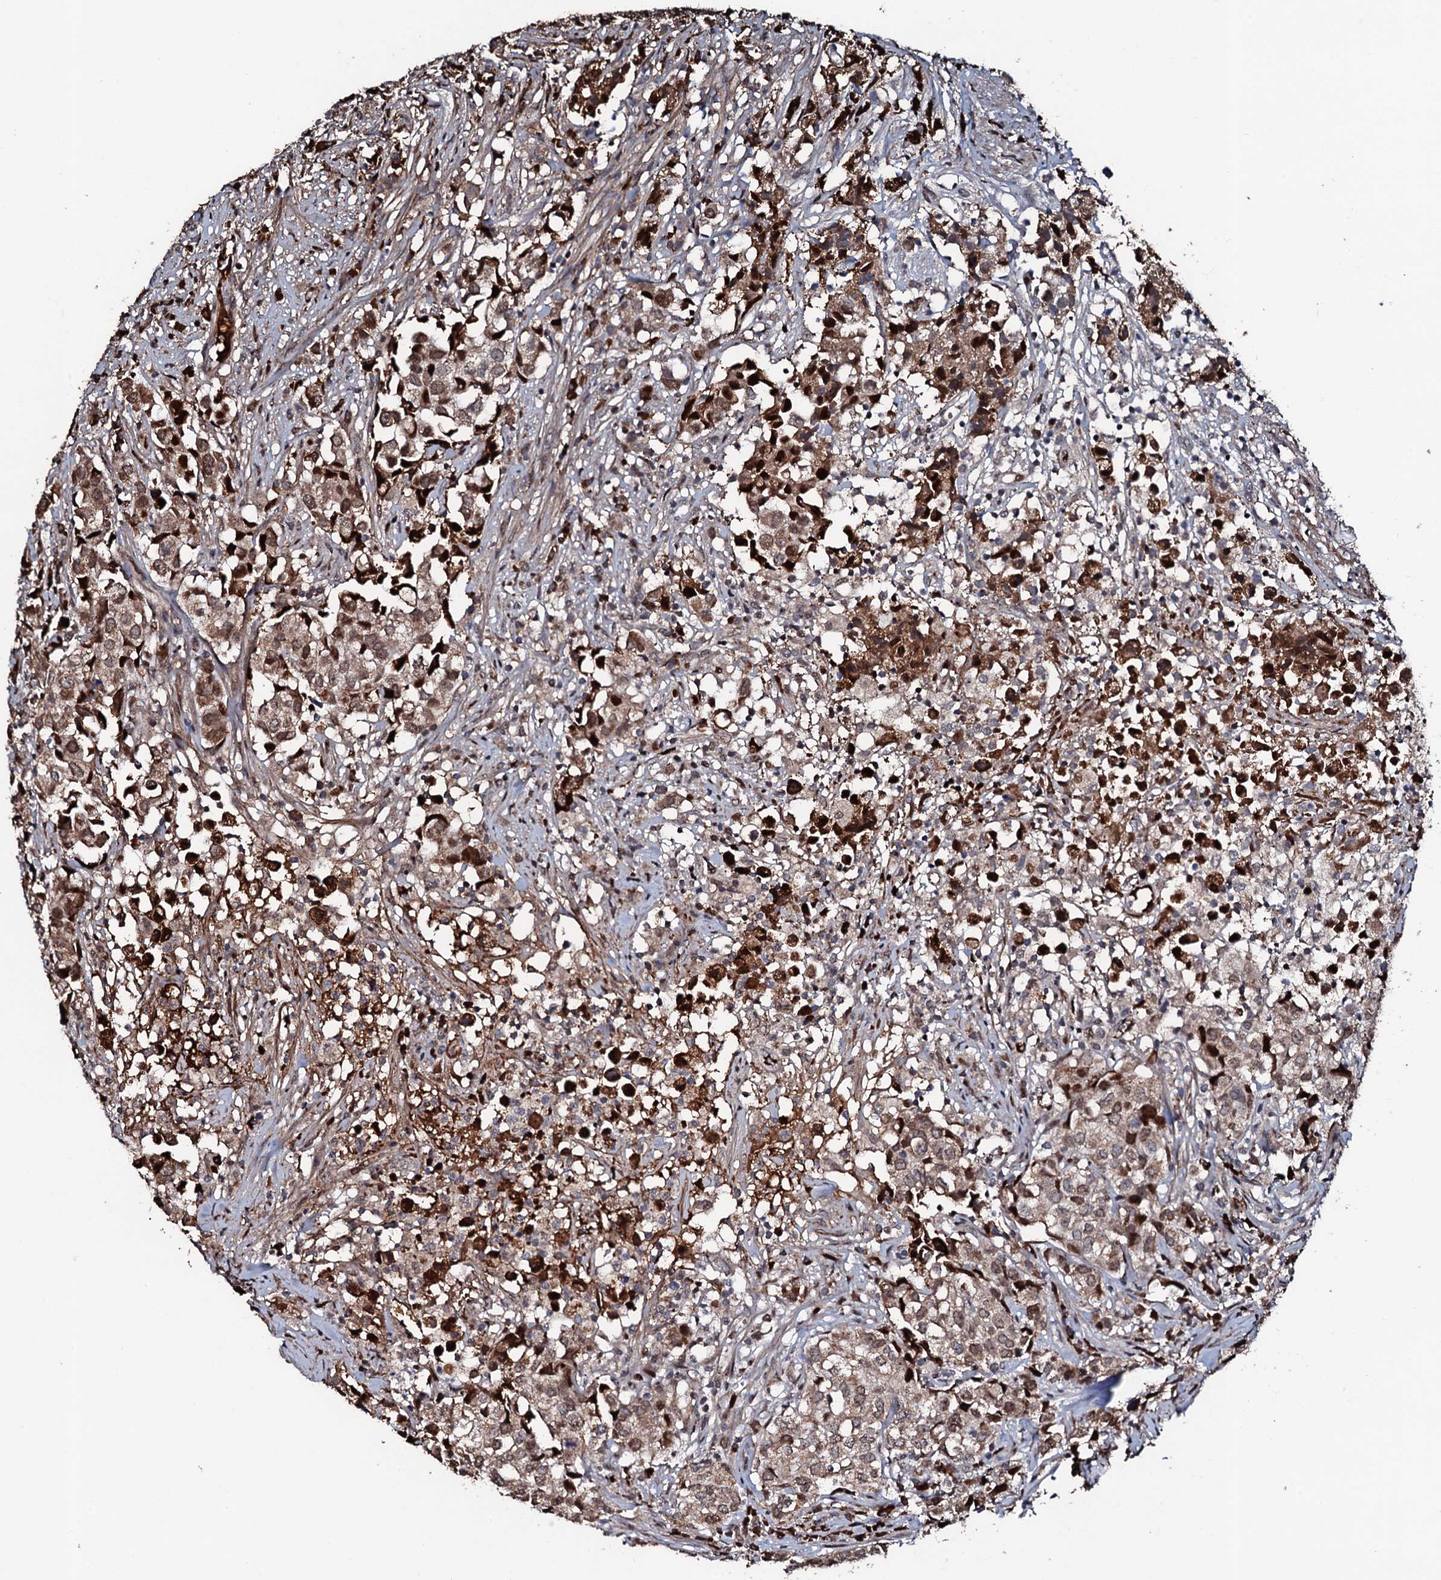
{"staining": {"intensity": "moderate", "quantity": ">75%", "location": "cytoplasmic/membranous,nuclear"}, "tissue": "urothelial cancer", "cell_type": "Tumor cells", "image_type": "cancer", "snomed": [{"axis": "morphology", "description": "Urothelial carcinoma, High grade"}, {"axis": "topography", "description": "Urinary bladder"}], "caption": "The micrograph demonstrates immunohistochemical staining of high-grade urothelial carcinoma. There is moderate cytoplasmic/membranous and nuclear positivity is identified in approximately >75% of tumor cells.", "gene": "KIF18A", "patient": {"sex": "female", "age": 75}}